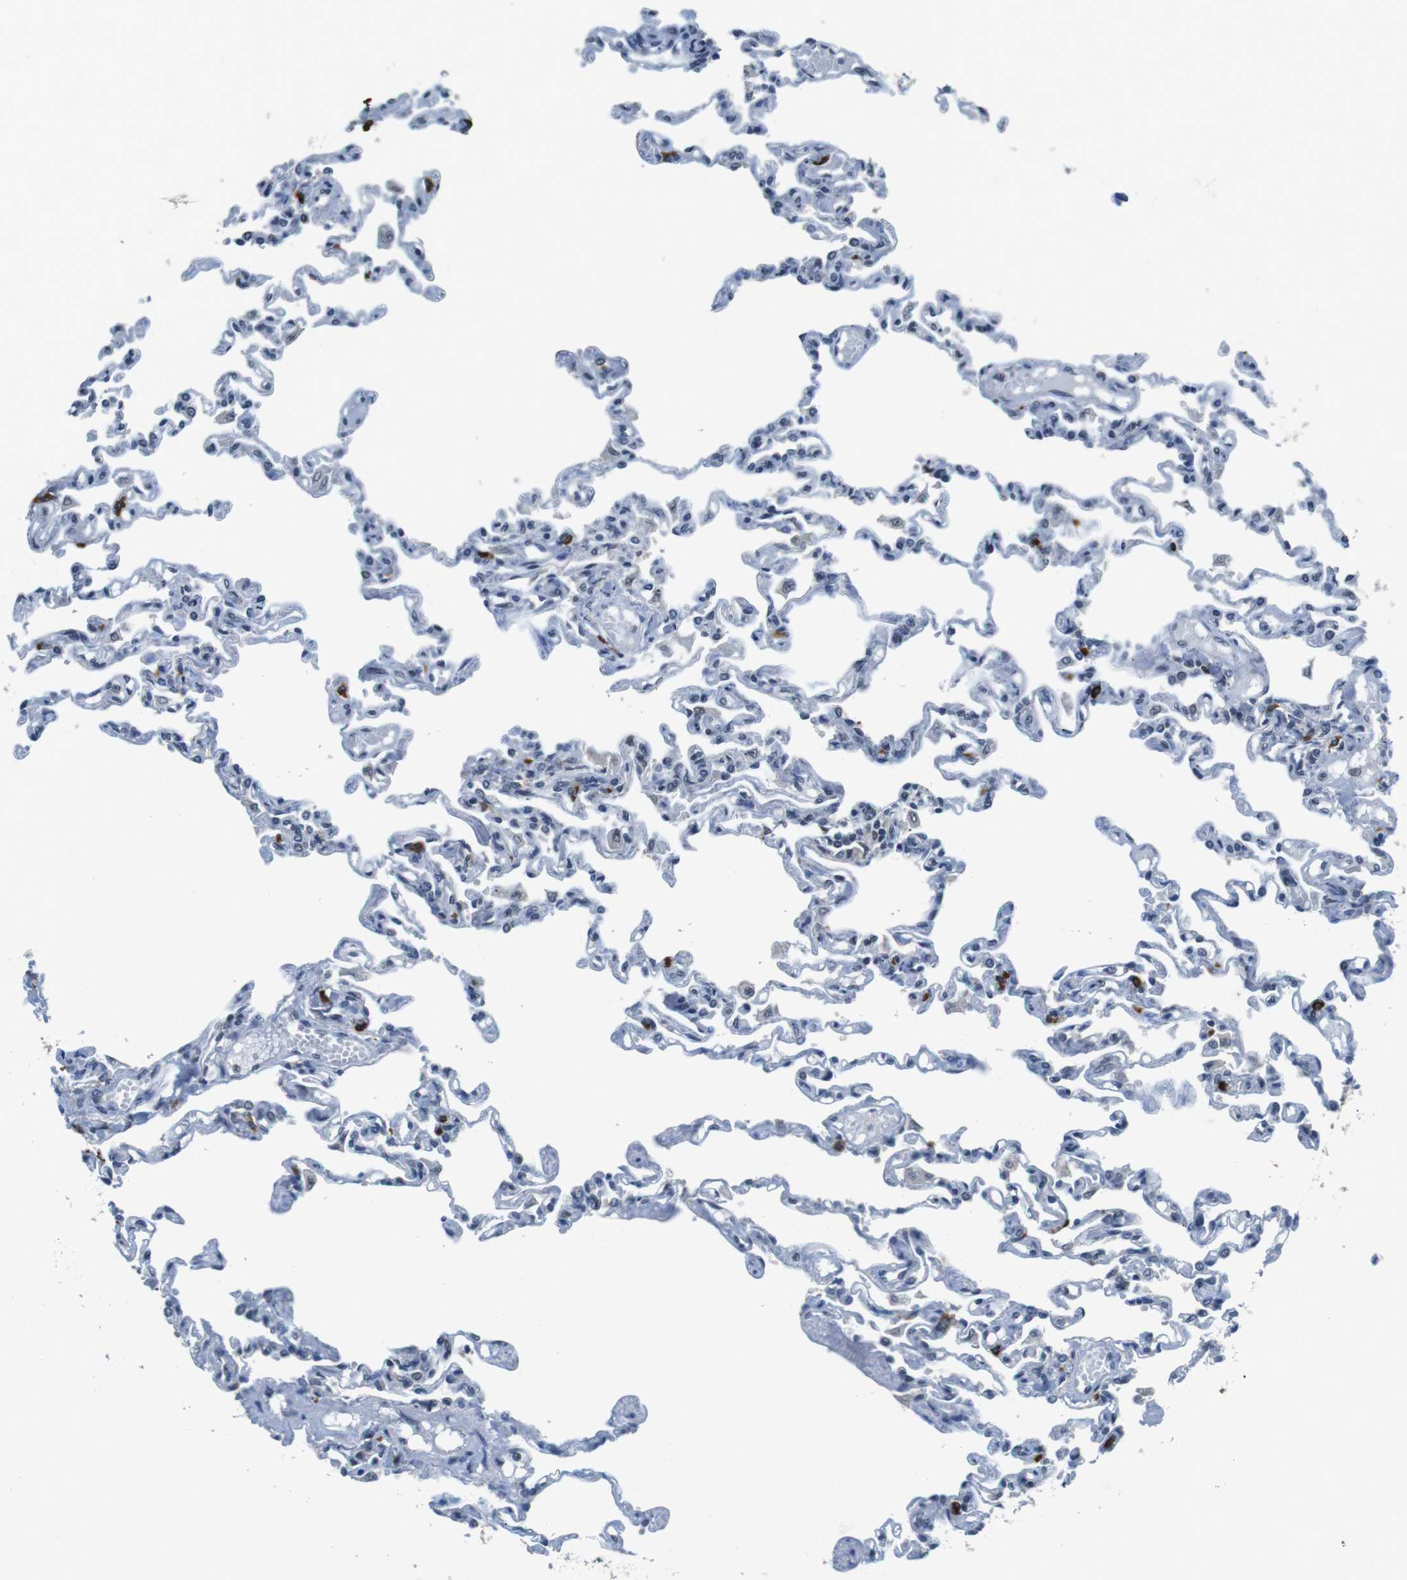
{"staining": {"intensity": "weak", "quantity": "<25%", "location": "nuclear"}, "tissue": "lung", "cell_type": "Alveolar cells", "image_type": "normal", "snomed": [{"axis": "morphology", "description": "Normal tissue, NOS"}, {"axis": "topography", "description": "Lung"}], "caption": "IHC histopathology image of unremarkable lung: lung stained with DAB reveals no significant protein positivity in alveolar cells.", "gene": "USP7", "patient": {"sex": "male", "age": 21}}